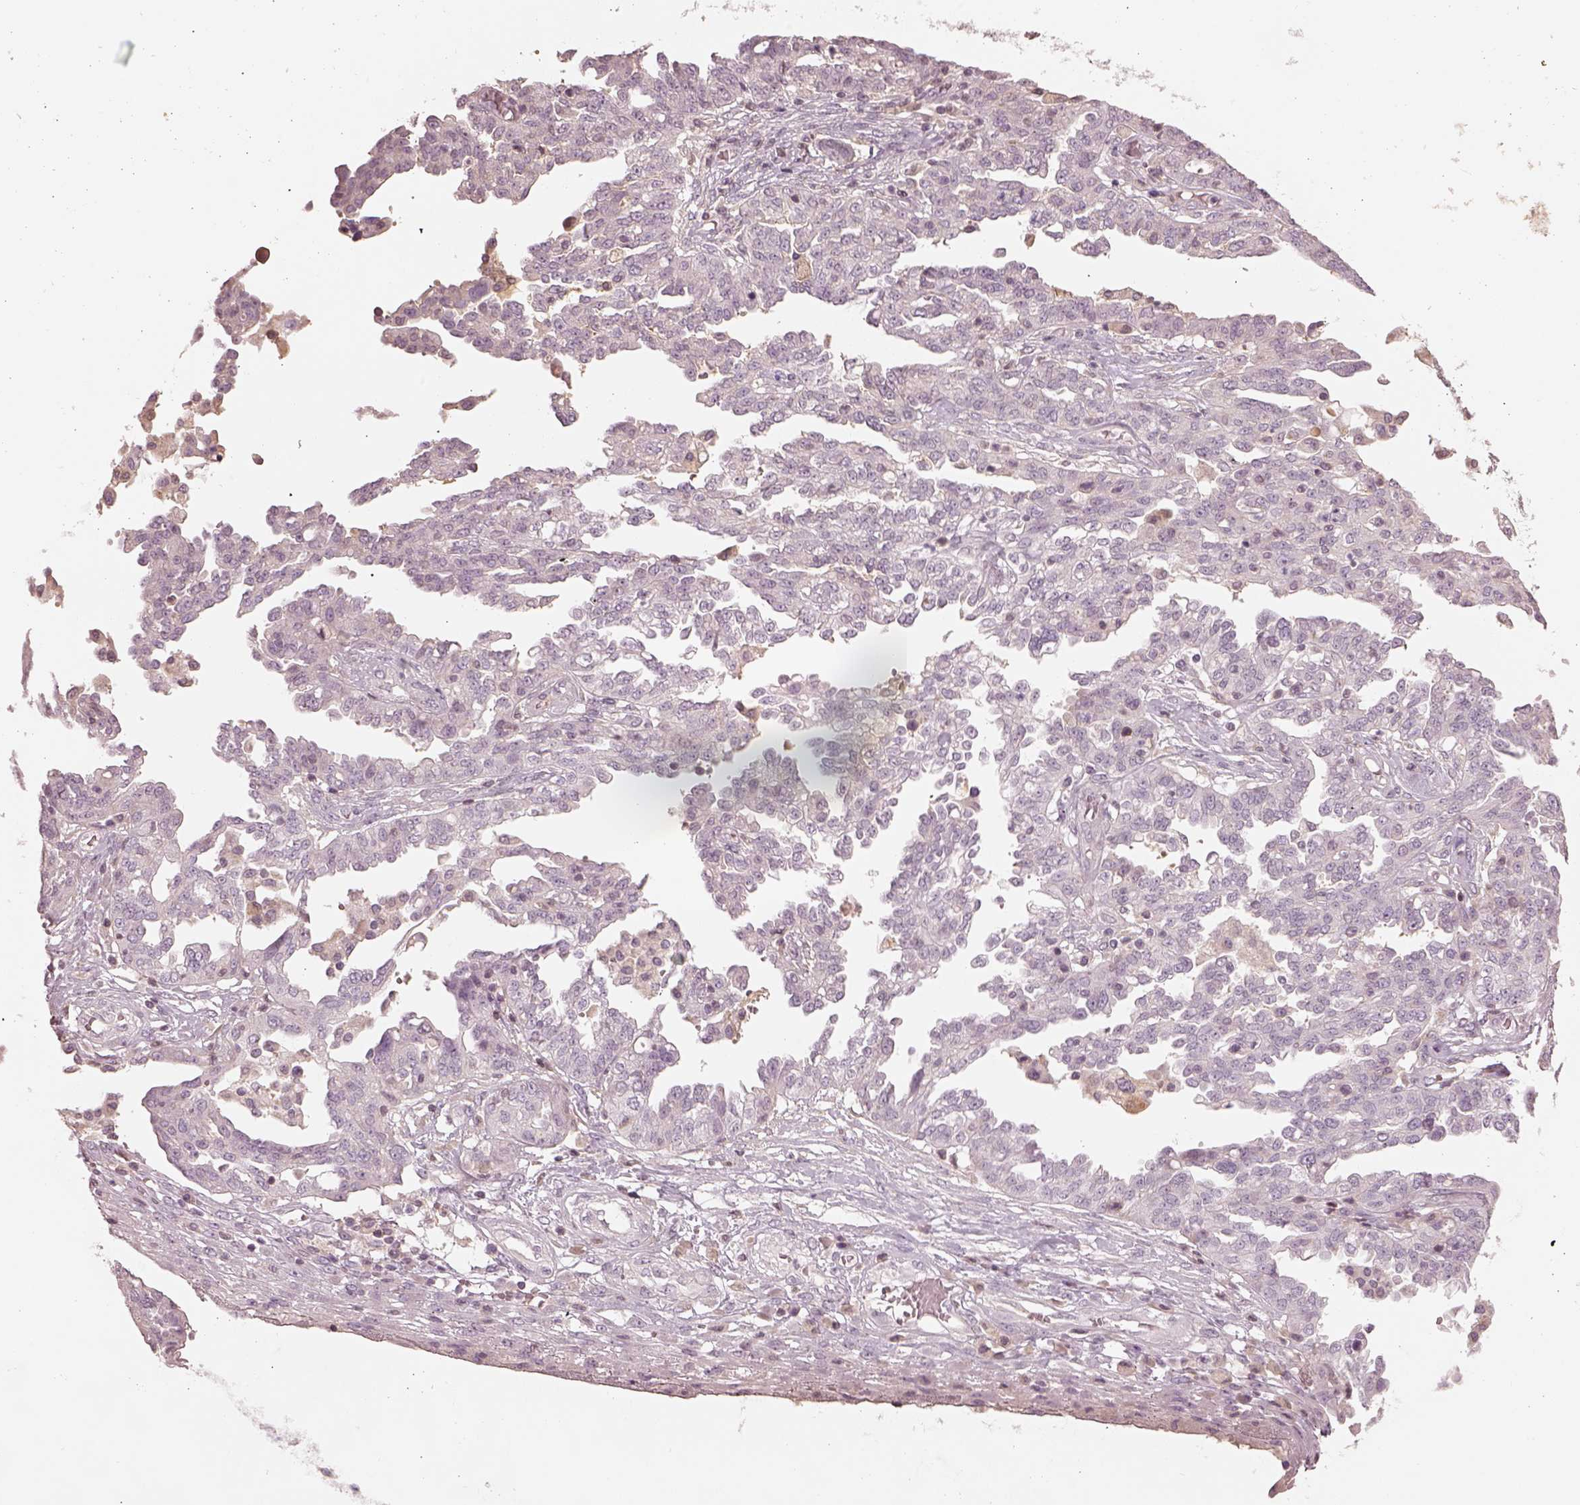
{"staining": {"intensity": "negative", "quantity": "none", "location": "none"}, "tissue": "ovarian cancer", "cell_type": "Tumor cells", "image_type": "cancer", "snomed": [{"axis": "morphology", "description": "Cystadenocarcinoma, serous, NOS"}, {"axis": "topography", "description": "Ovary"}], "caption": "This is an IHC histopathology image of ovarian cancer (serous cystadenocarcinoma). There is no staining in tumor cells.", "gene": "TLX3", "patient": {"sex": "female", "age": 67}}